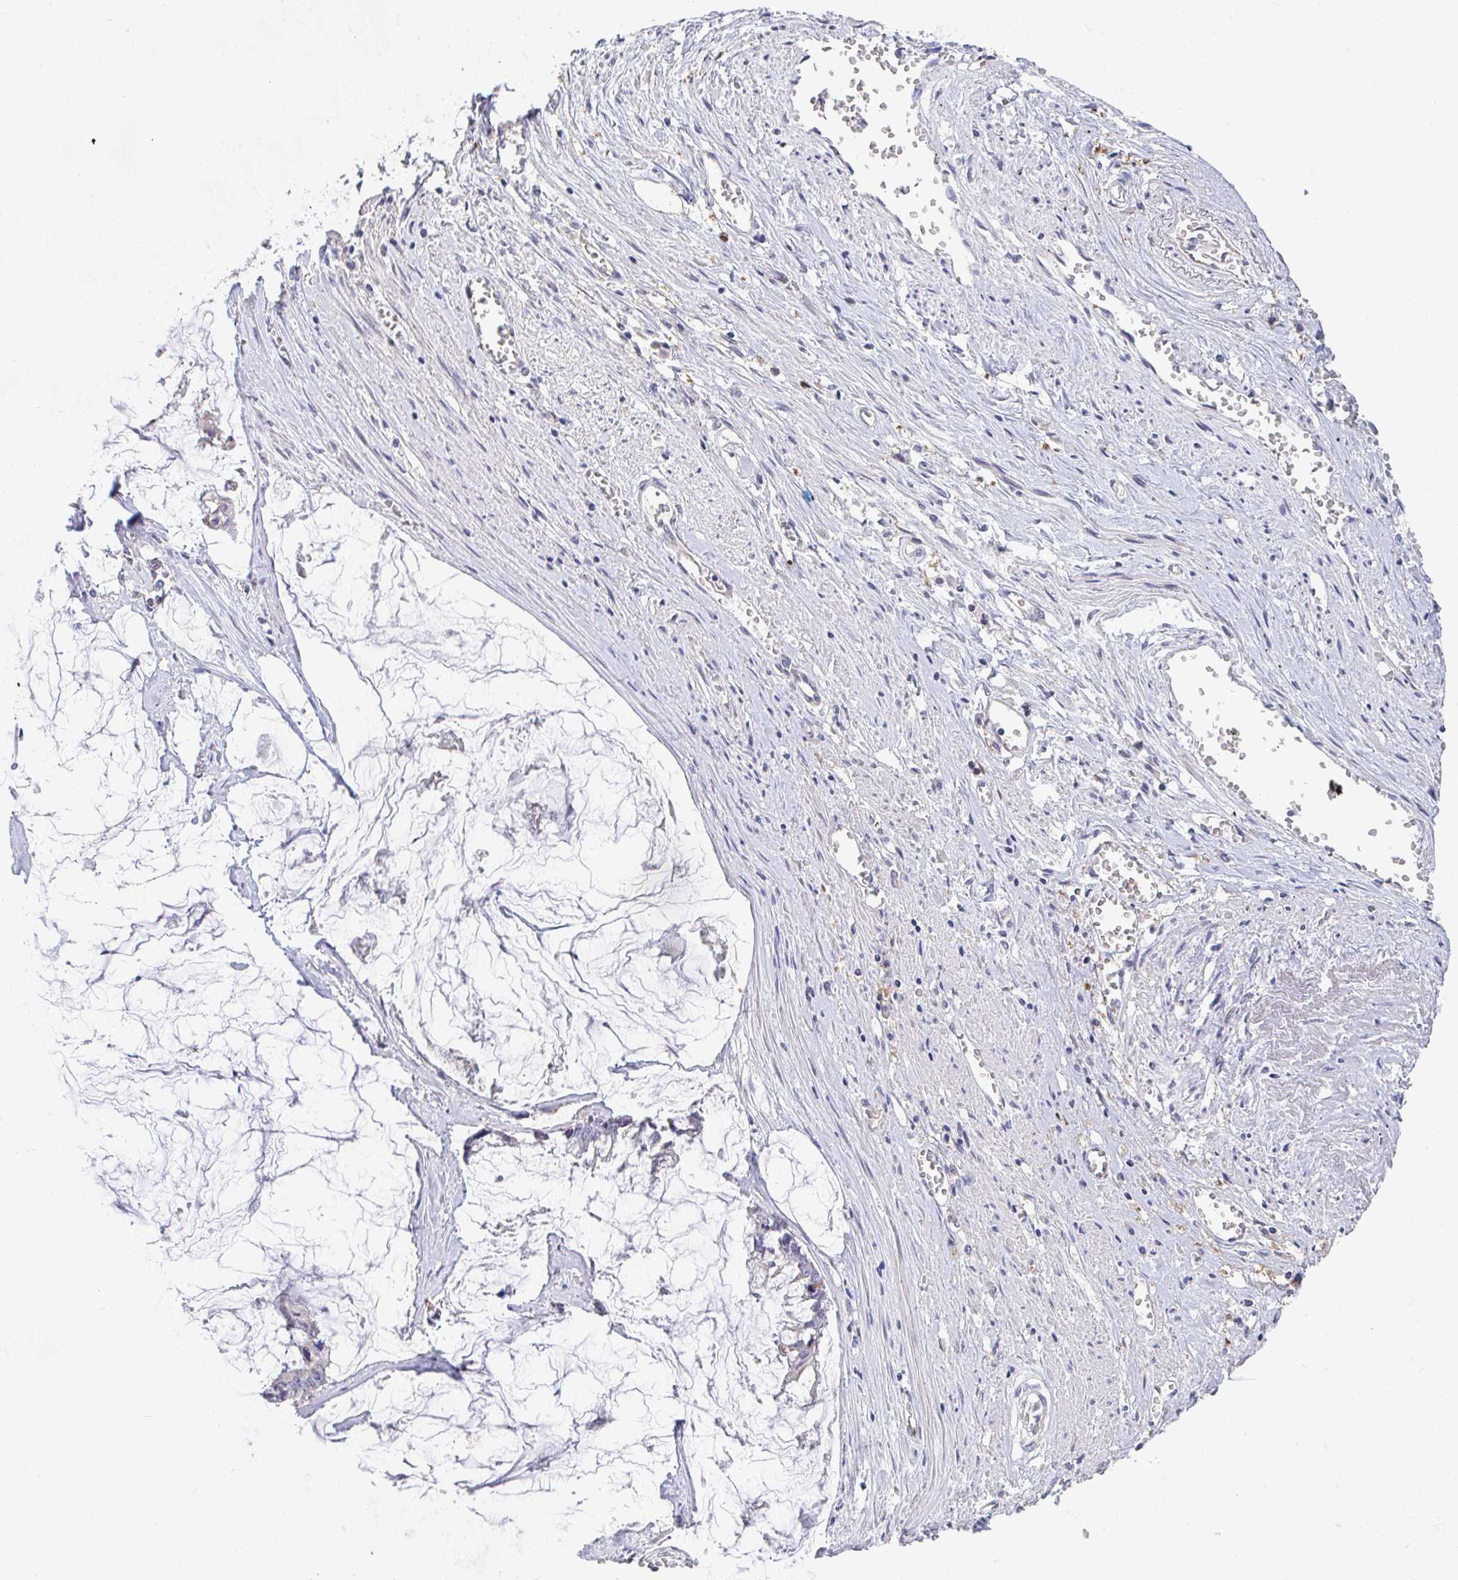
{"staining": {"intensity": "negative", "quantity": "none", "location": "none"}, "tissue": "ovarian cancer", "cell_type": "Tumor cells", "image_type": "cancer", "snomed": [{"axis": "morphology", "description": "Cystadenocarcinoma, mucinous, NOS"}, {"axis": "topography", "description": "Ovary"}], "caption": "There is no significant staining in tumor cells of mucinous cystadenocarcinoma (ovarian).", "gene": "EIF1AD", "patient": {"sex": "female", "age": 90}}